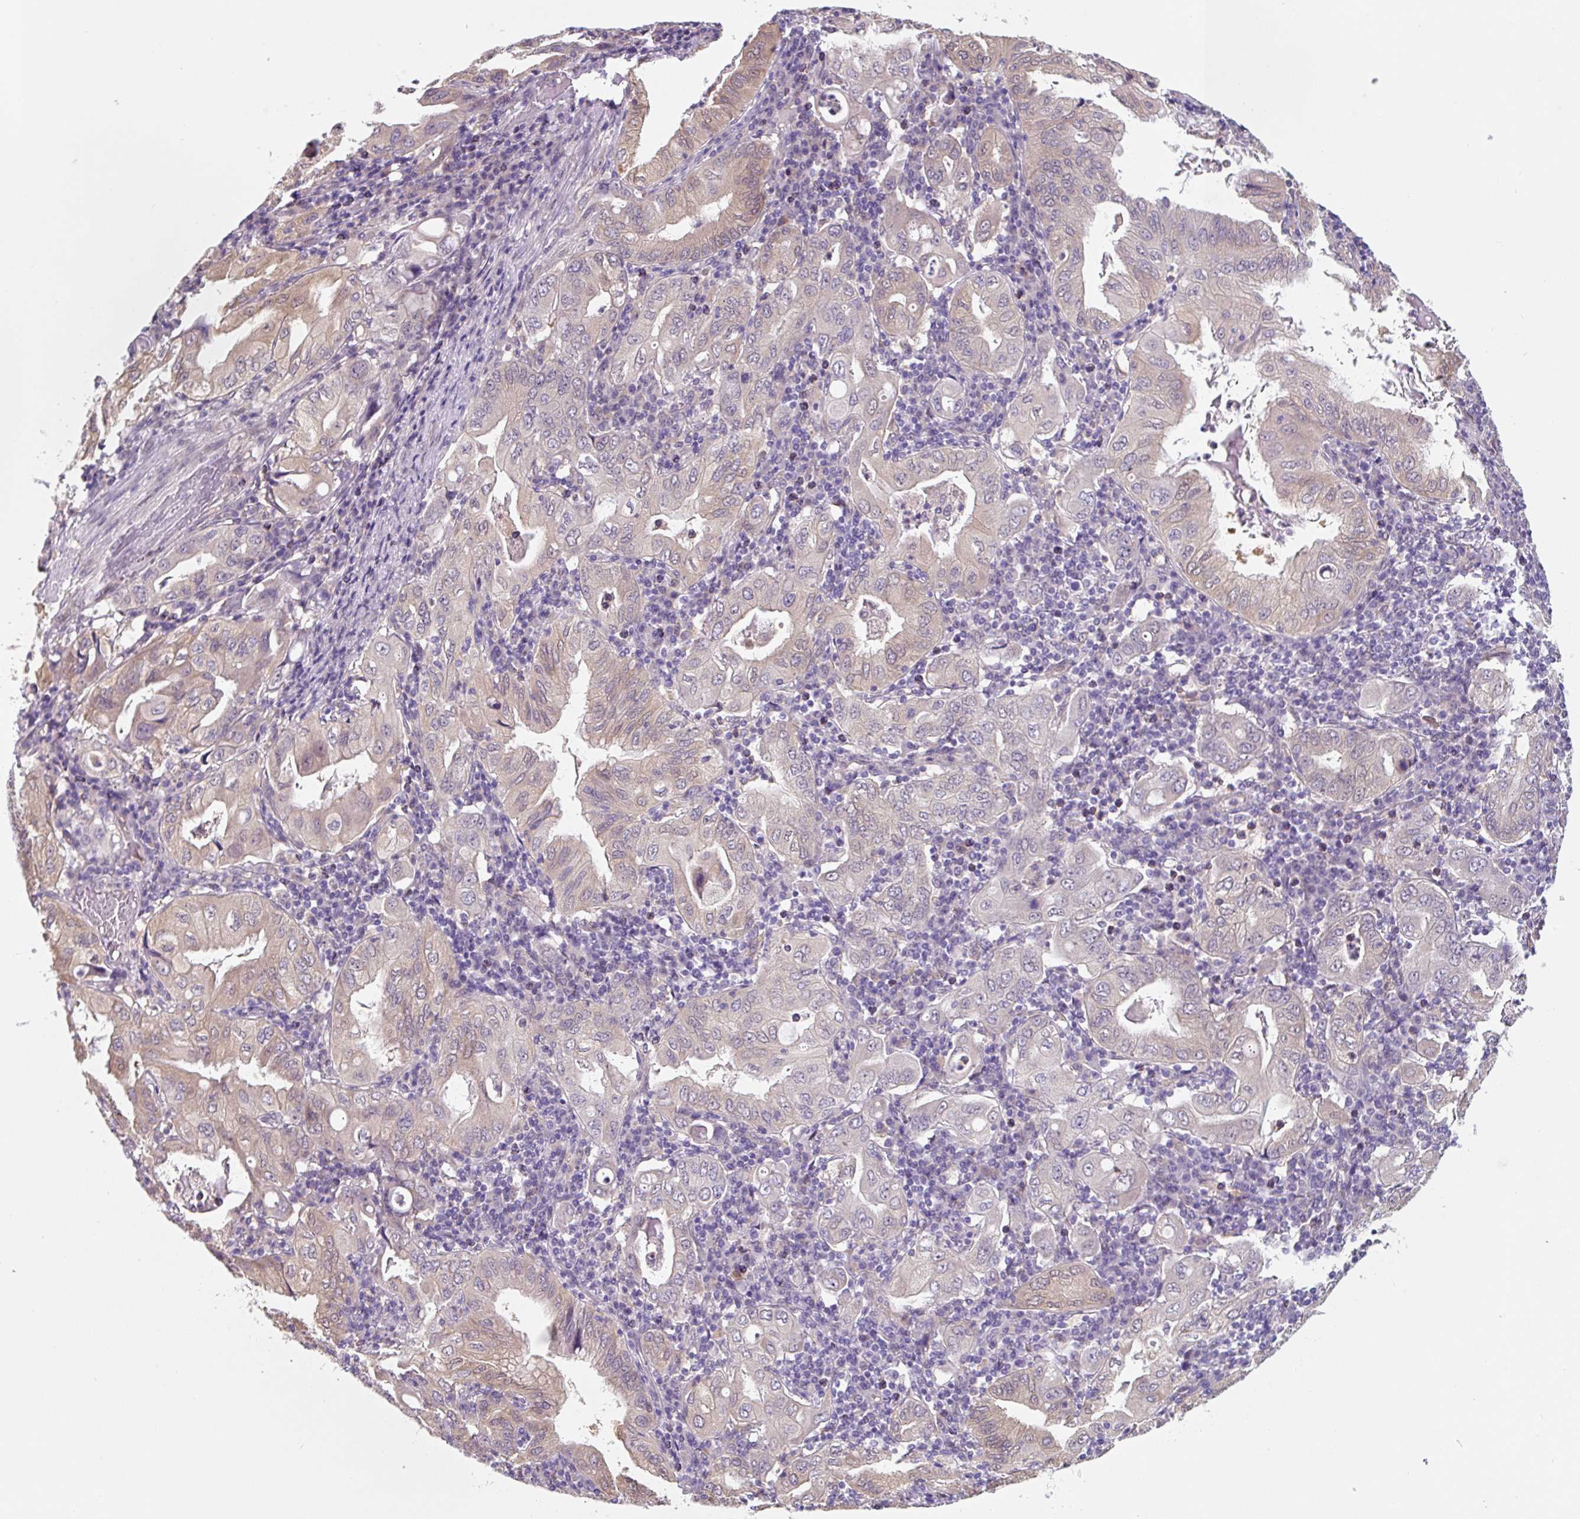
{"staining": {"intensity": "weak", "quantity": "<25%", "location": "cytoplasmic/membranous"}, "tissue": "stomach cancer", "cell_type": "Tumor cells", "image_type": "cancer", "snomed": [{"axis": "morphology", "description": "Normal tissue, NOS"}, {"axis": "morphology", "description": "Adenocarcinoma, NOS"}, {"axis": "topography", "description": "Esophagus"}, {"axis": "topography", "description": "Stomach, upper"}, {"axis": "topography", "description": "Peripheral nerve tissue"}], "caption": "This micrograph is of stomach cancer (adenocarcinoma) stained with immunohistochemistry (IHC) to label a protein in brown with the nuclei are counter-stained blue. There is no staining in tumor cells. (DAB IHC with hematoxylin counter stain).", "gene": "ASRGL1", "patient": {"sex": "male", "age": 62}}